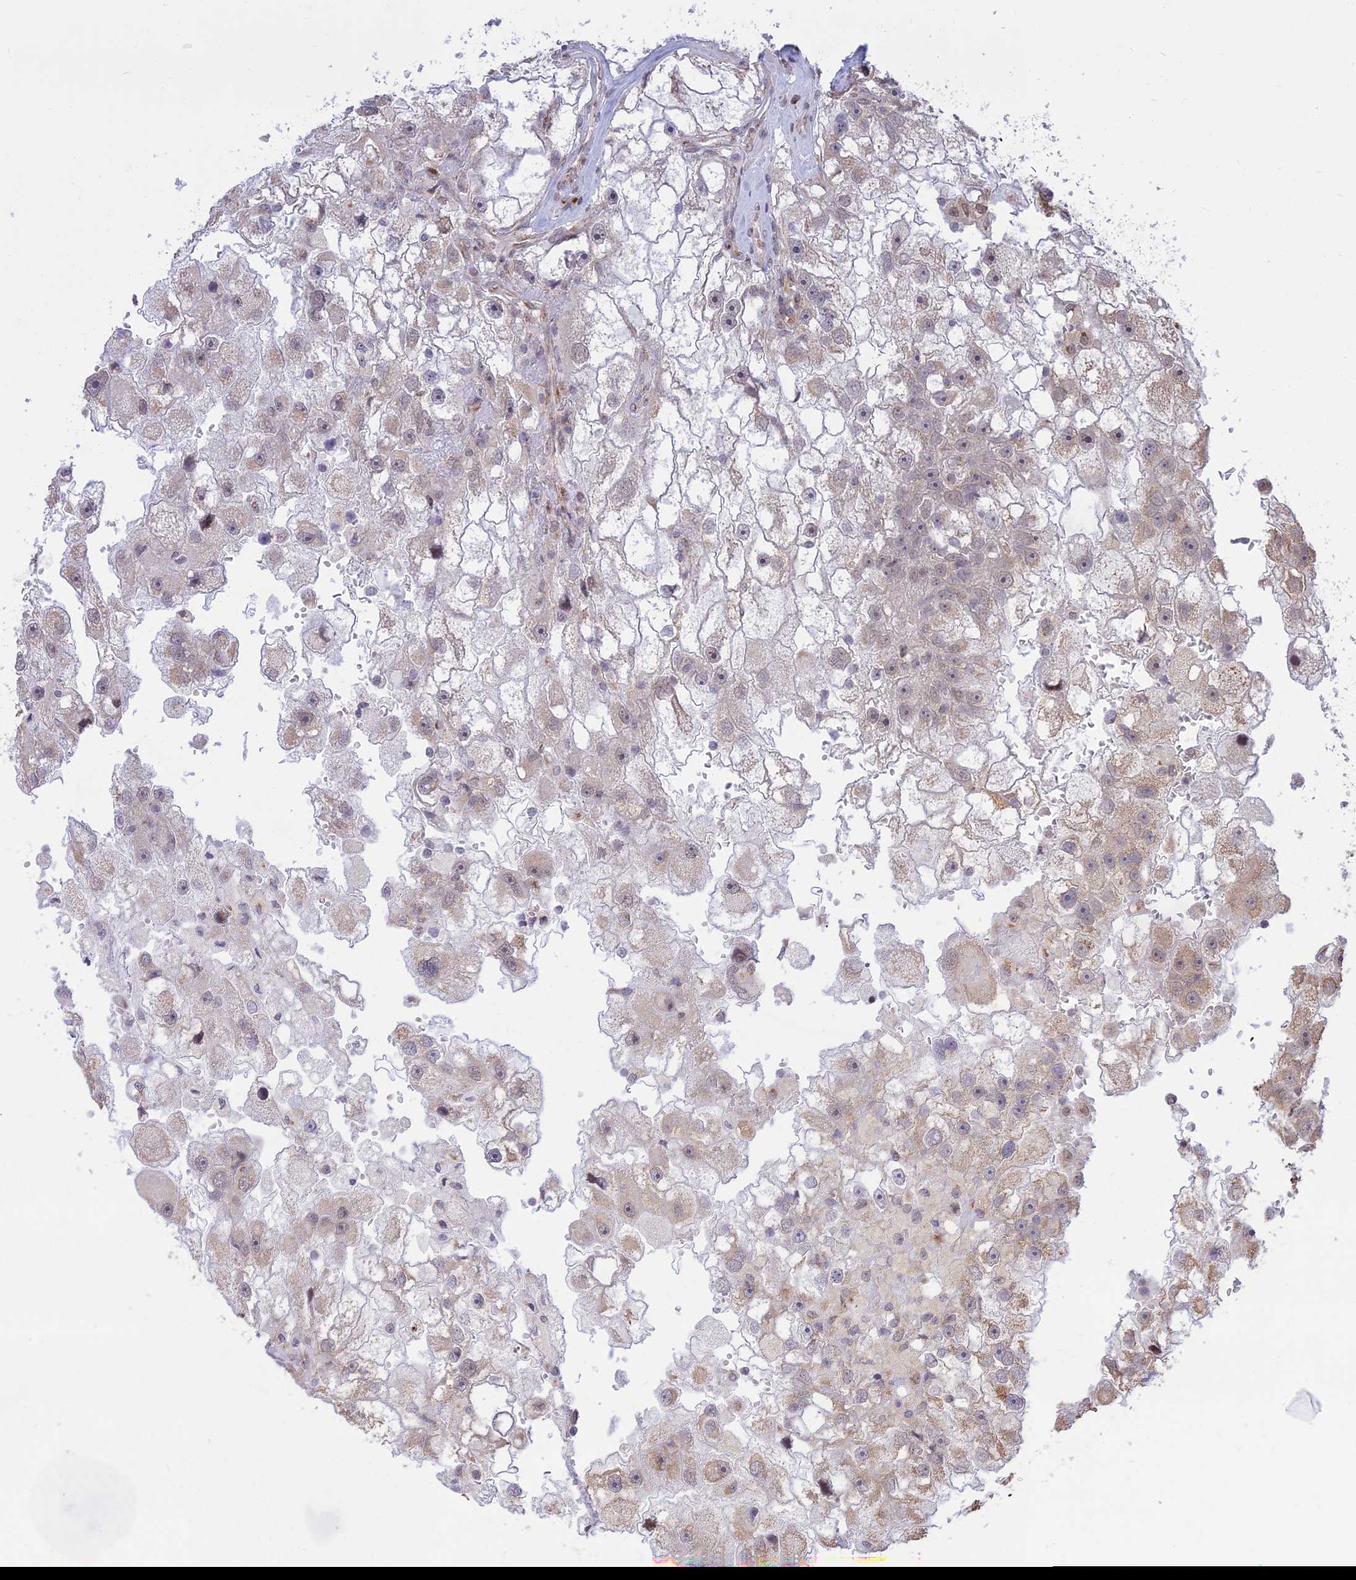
{"staining": {"intensity": "weak", "quantity": "<25%", "location": "cytoplasmic/membranous"}, "tissue": "renal cancer", "cell_type": "Tumor cells", "image_type": "cancer", "snomed": [{"axis": "morphology", "description": "Adenocarcinoma, NOS"}, {"axis": "topography", "description": "Kidney"}], "caption": "Image shows no protein expression in tumor cells of renal adenocarcinoma tissue.", "gene": "GOLGA3", "patient": {"sex": "male", "age": 63}}